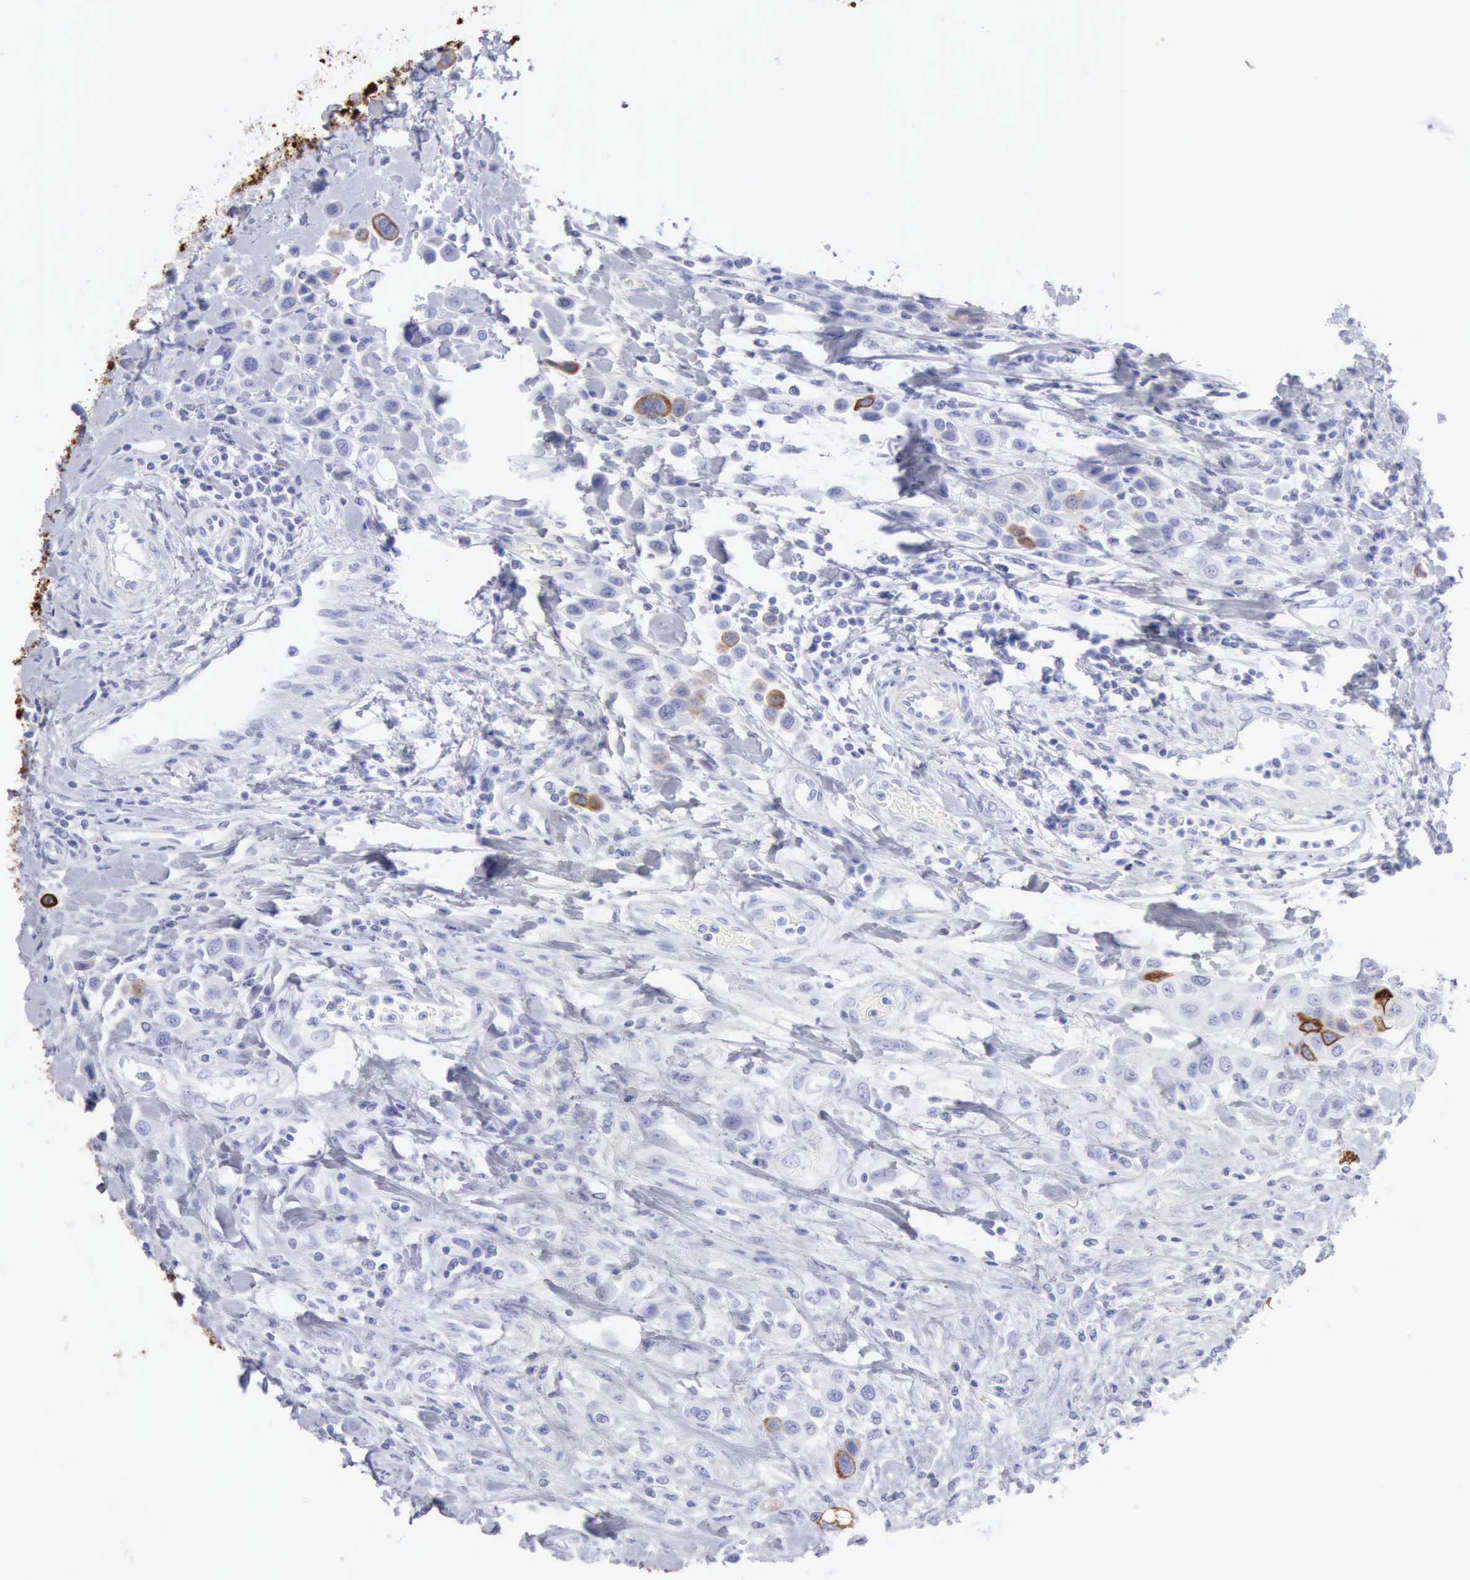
{"staining": {"intensity": "moderate", "quantity": "<25%", "location": "cytoplasmic/membranous"}, "tissue": "urothelial cancer", "cell_type": "Tumor cells", "image_type": "cancer", "snomed": [{"axis": "morphology", "description": "Urothelial carcinoma, High grade"}, {"axis": "topography", "description": "Urinary bladder"}], "caption": "Tumor cells display low levels of moderate cytoplasmic/membranous expression in approximately <25% of cells in high-grade urothelial carcinoma.", "gene": "KRT5", "patient": {"sex": "male", "age": 50}}